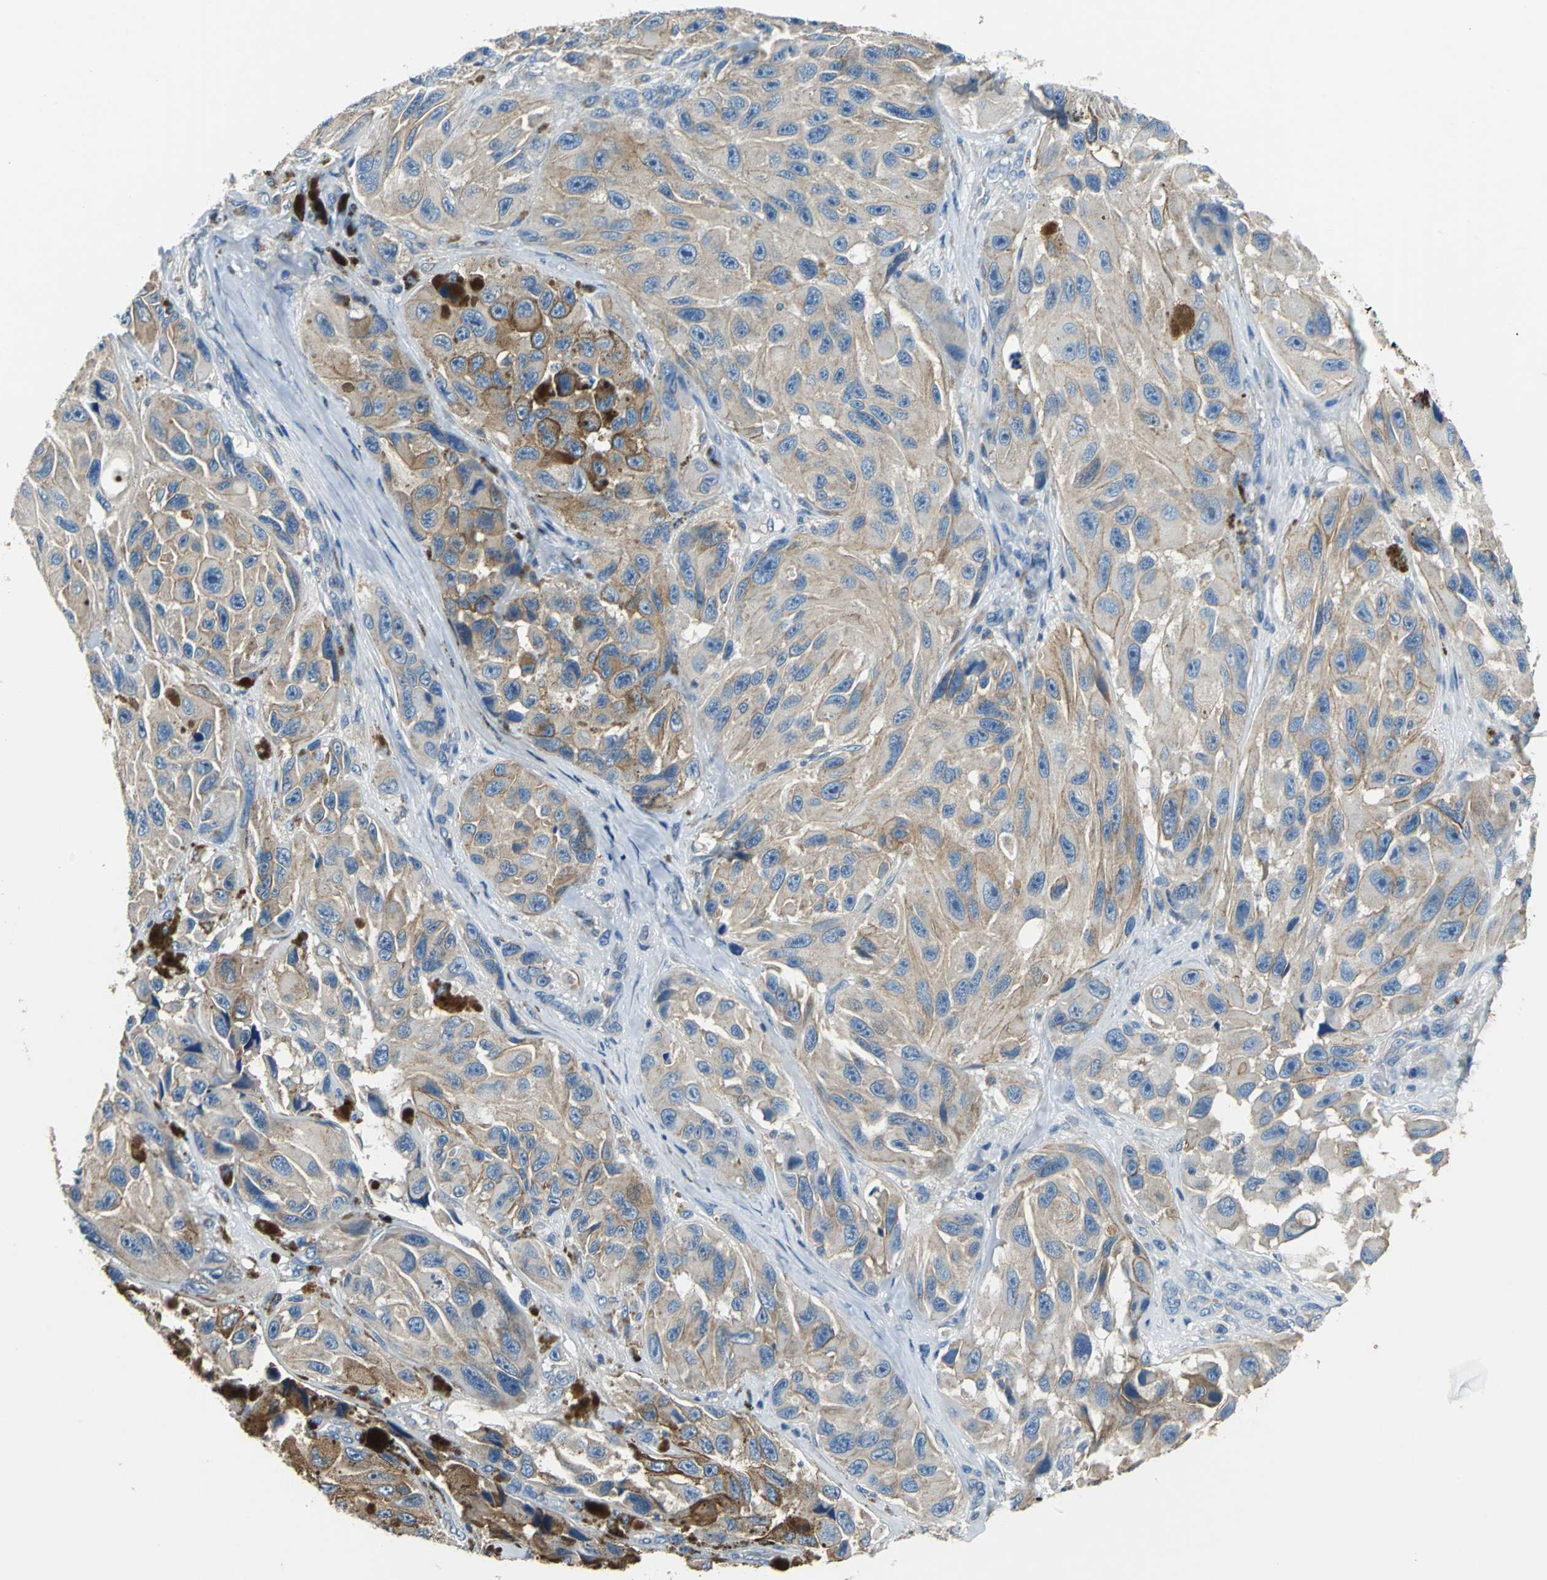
{"staining": {"intensity": "weak", "quantity": ">75%", "location": "cytoplasmic/membranous"}, "tissue": "melanoma", "cell_type": "Tumor cells", "image_type": "cancer", "snomed": [{"axis": "morphology", "description": "Malignant melanoma, NOS"}, {"axis": "topography", "description": "Skin"}], "caption": "Melanoma stained for a protein (brown) exhibits weak cytoplasmic/membranous positive staining in about >75% of tumor cells.", "gene": "PRKCA", "patient": {"sex": "female", "age": 73}}